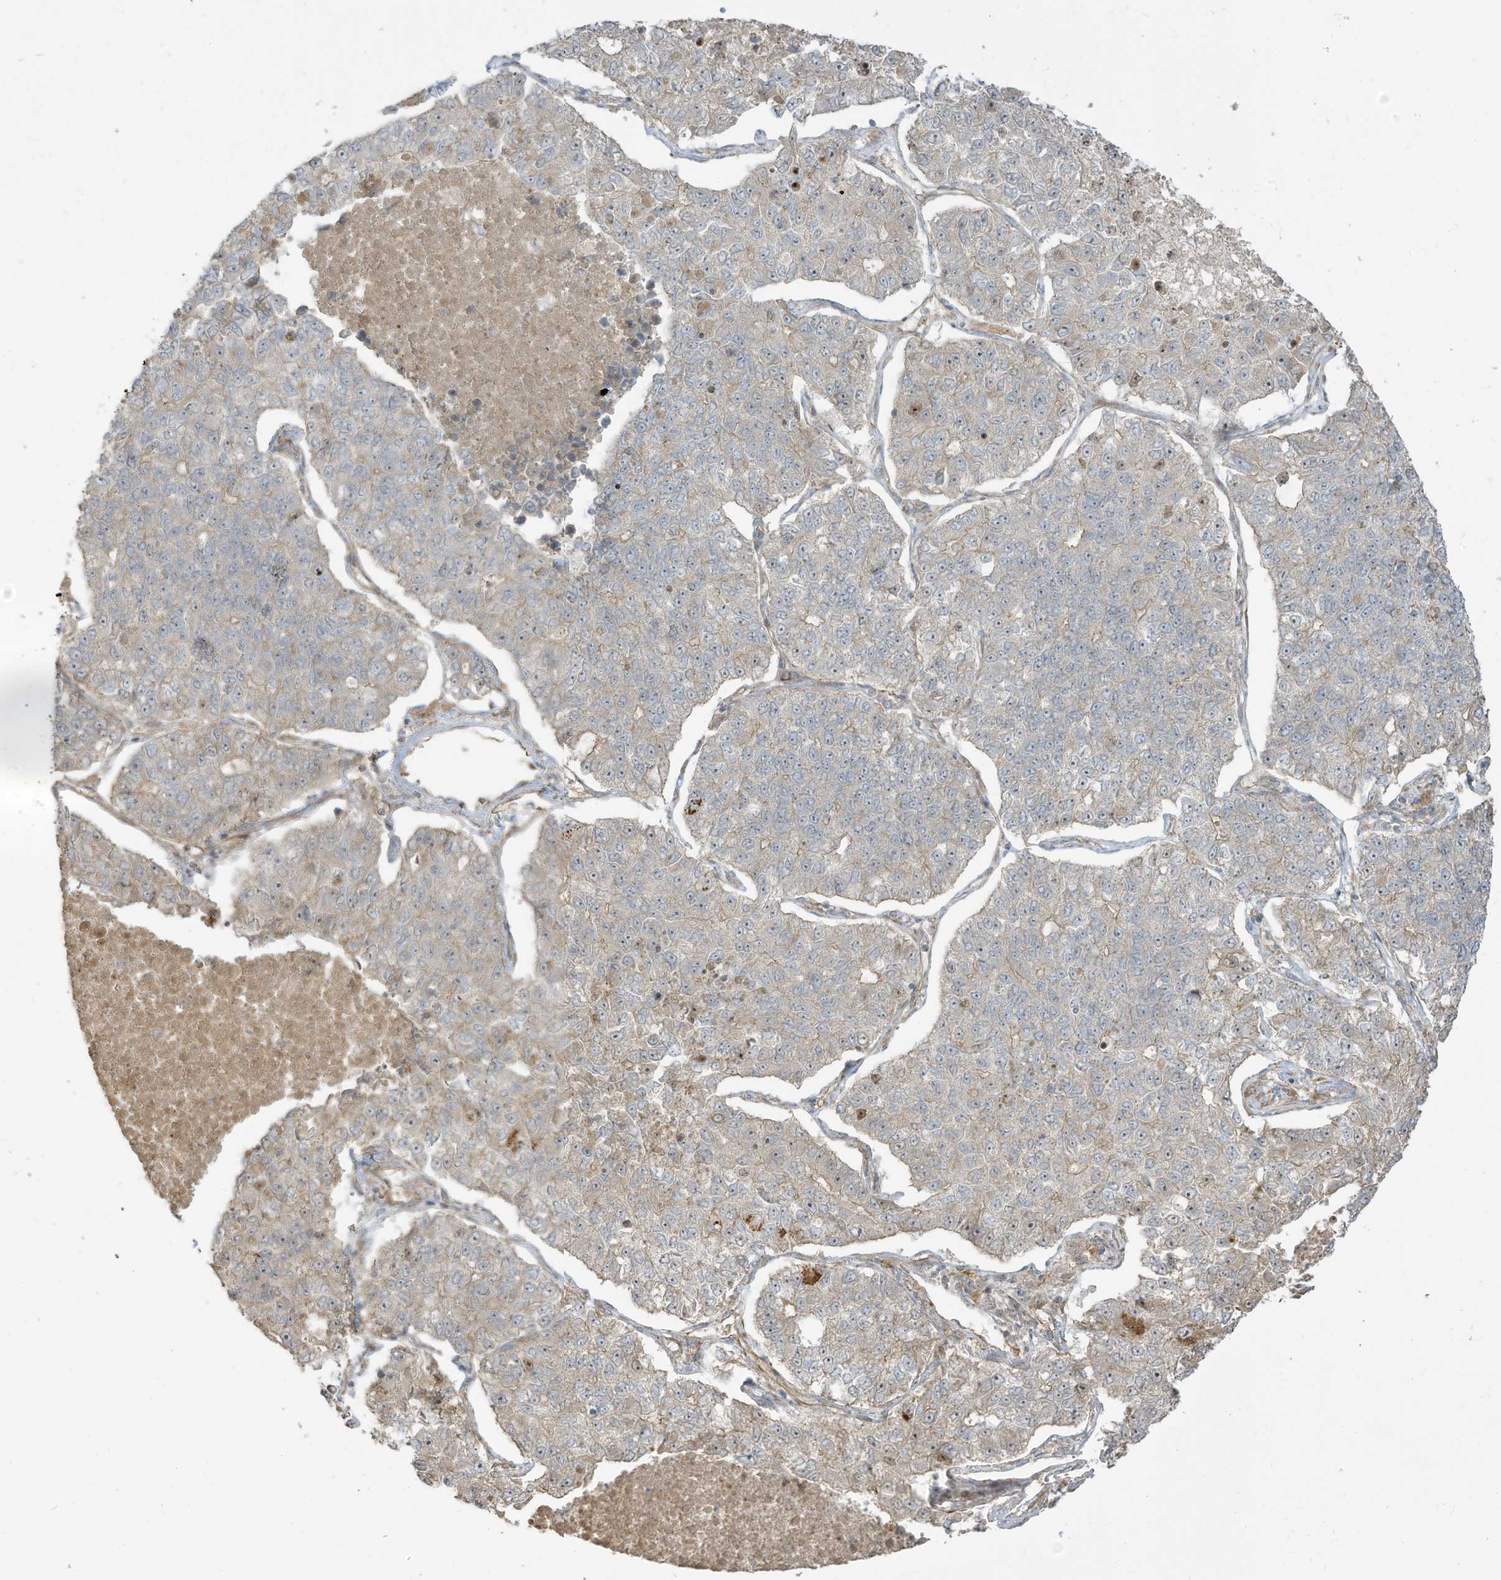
{"staining": {"intensity": "negative", "quantity": "none", "location": "none"}, "tissue": "lung cancer", "cell_type": "Tumor cells", "image_type": "cancer", "snomed": [{"axis": "morphology", "description": "Adenocarcinoma, NOS"}, {"axis": "topography", "description": "Lung"}], "caption": "IHC micrograph of lung cancer (adenocarcinoma) stained for a protein (brown), which shows no positivity in tumor cells.", "gene": "ENTR1", "patient": {"sex": "male", "age": 49}}